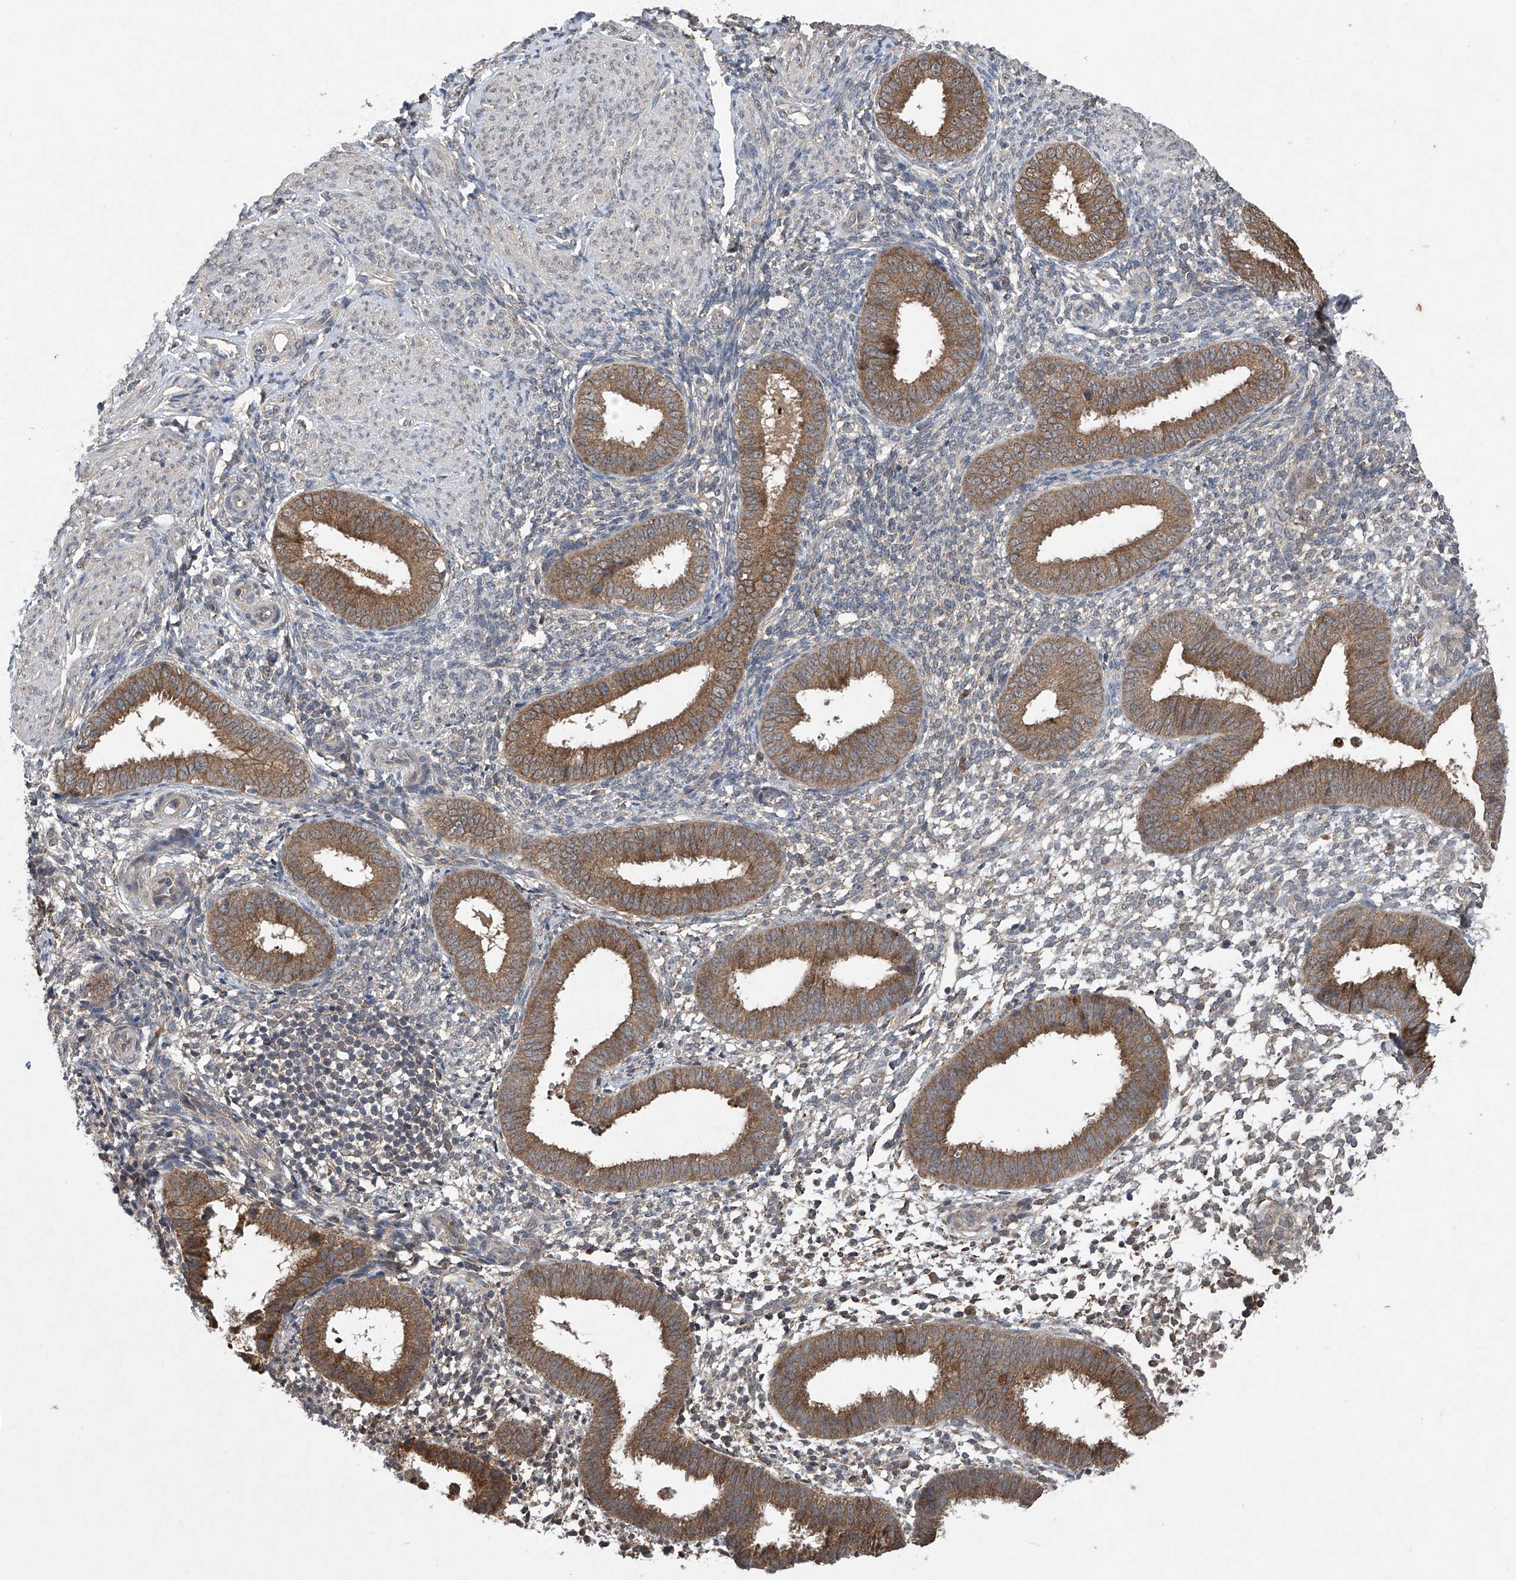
{"staining": {"intensity": "weak", "quantity": "<25%", "location": "cytoplasmic/membranous"}, "tissue": "endometrium", "cell_type": "Cells in endometrial stroma", "image_type": "normal", "snomed": [{"axis": "morphology", "description": "Normal tissue, NOS"}, {"axis": "topography", "description": "Uterus"}, {"axis": "topography", "description": "Endometrium"}], "caption": "The immunohistochemistry (IHC) micrograph has no significant expression in cells in endometrial stroma of endometrium.", "gene": "SUMF2", "patient": {"sex": "female", "age": 48}}